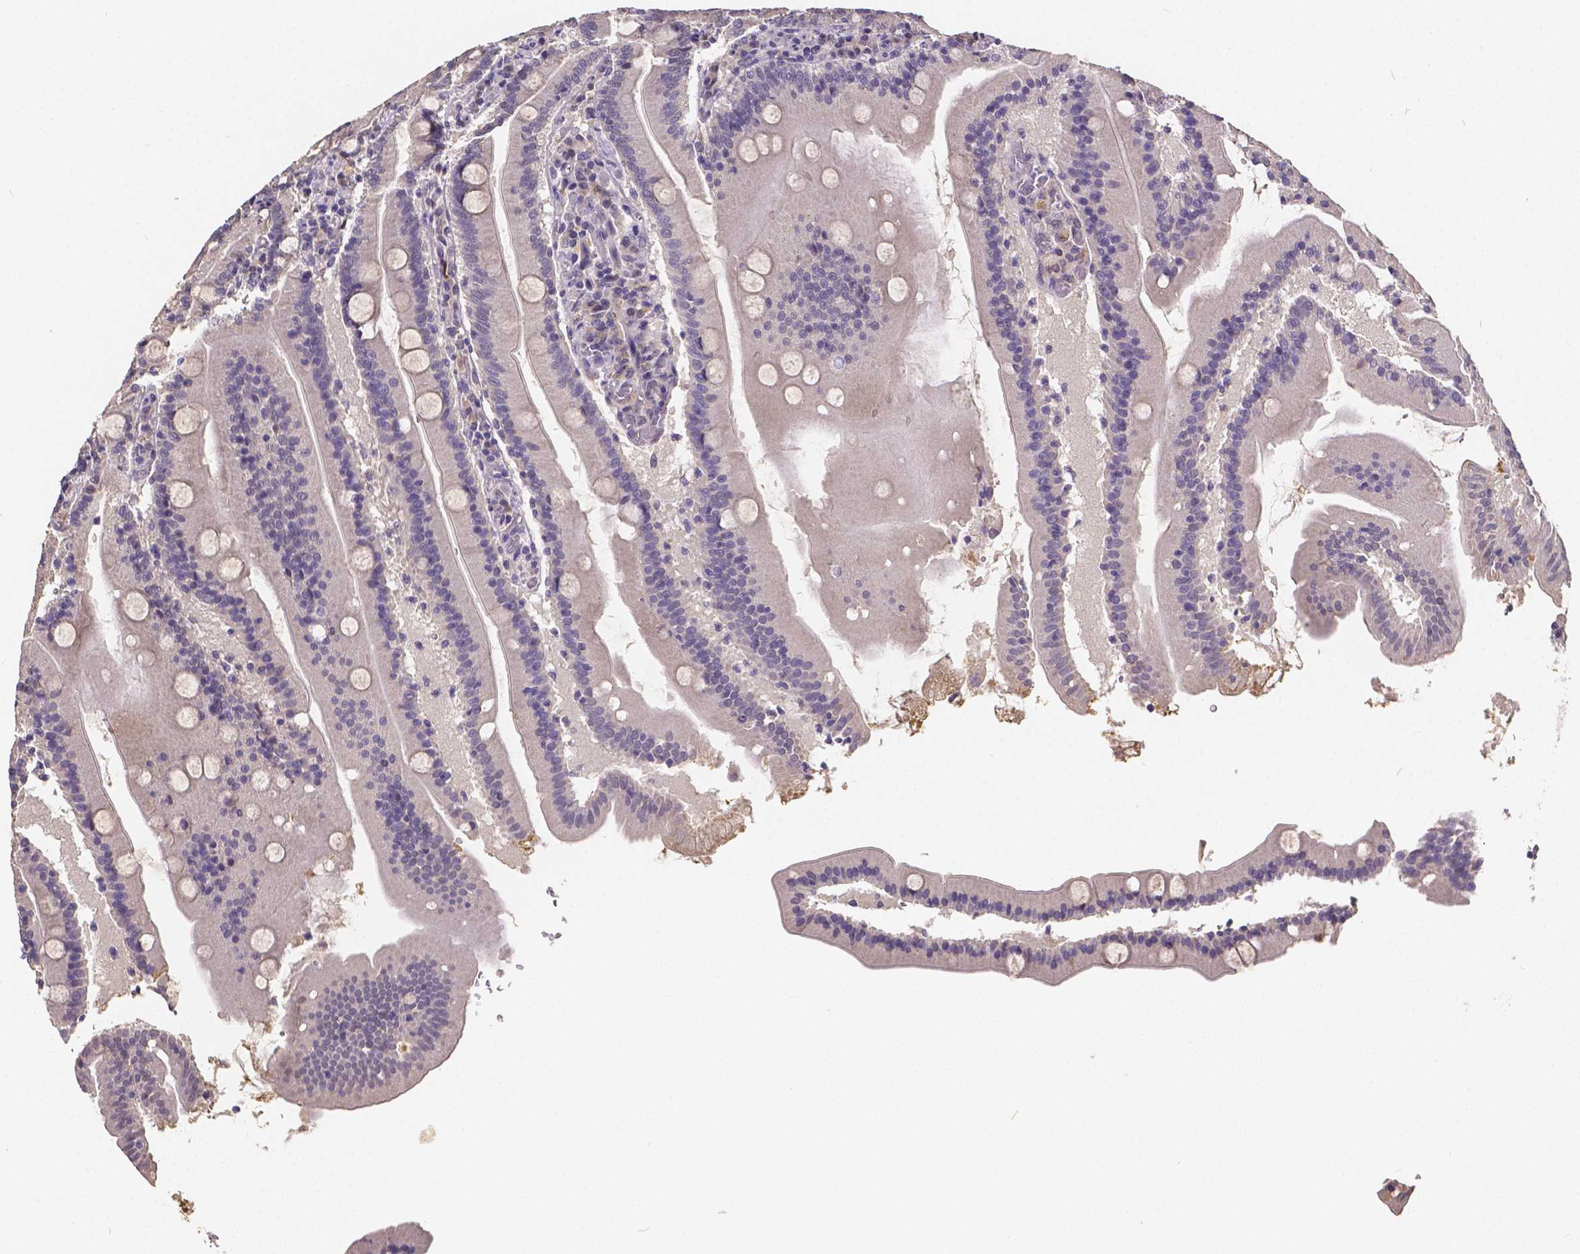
{"staining": {"intensity": "negative", "quantity": "none", "location": "none"}, "tissue": "small intestine", "cell_type": "Glandular cells", "image_type": "normal", "snomed": [{"axis": "morphology", "description": "Normal tissue, NOS"}, {"axis": "topography", "description": "Small intestine"}], "caption": "The micrograph displays no significant staining in glandular cells of small intestine.", "gene": "CTNNA2", "patient": {"sex": "male", "age": 37}}